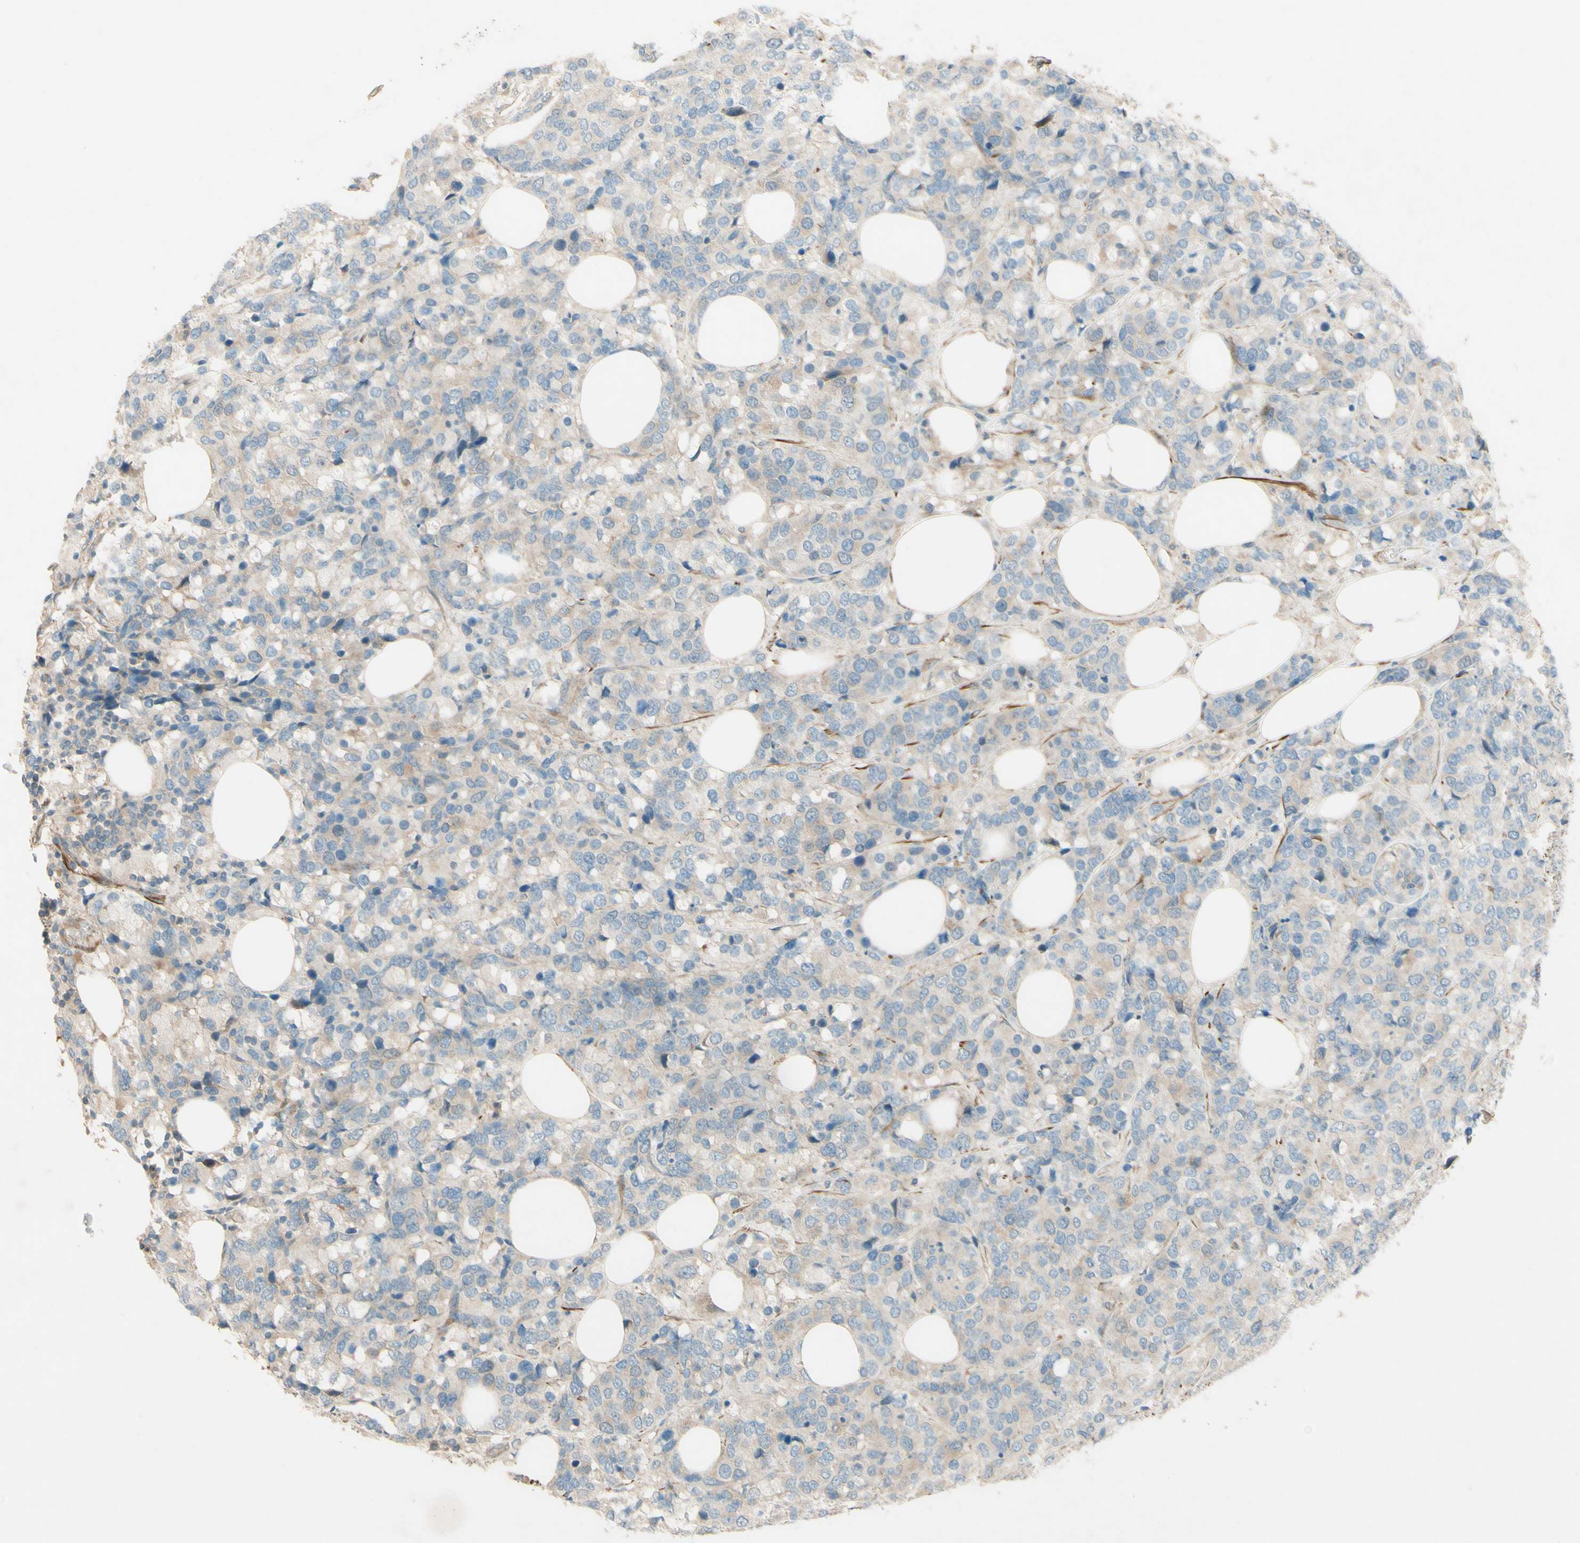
{"staining": {"intensity": "weak", "quantity": "25%-75%", "location": "cytoplasmic/membranous"}, "tissue": "breast cancer", "cell_type": "Tumor cells", "image_type": "cancer", "snomed": [{"axis": "morphology", "description": "Lobular carcinoma"}, {"axis": "topography", "description": "Breast"}], "caption": "Weak cytoplasmic/membranous expression for a protein is identified in about 25%-75% of tumor cells of breast lobular carcinoma using immunohistochemistry (IHC).", "gene": "ADAM17", "patient": {"sex": "female", "age": 59}}